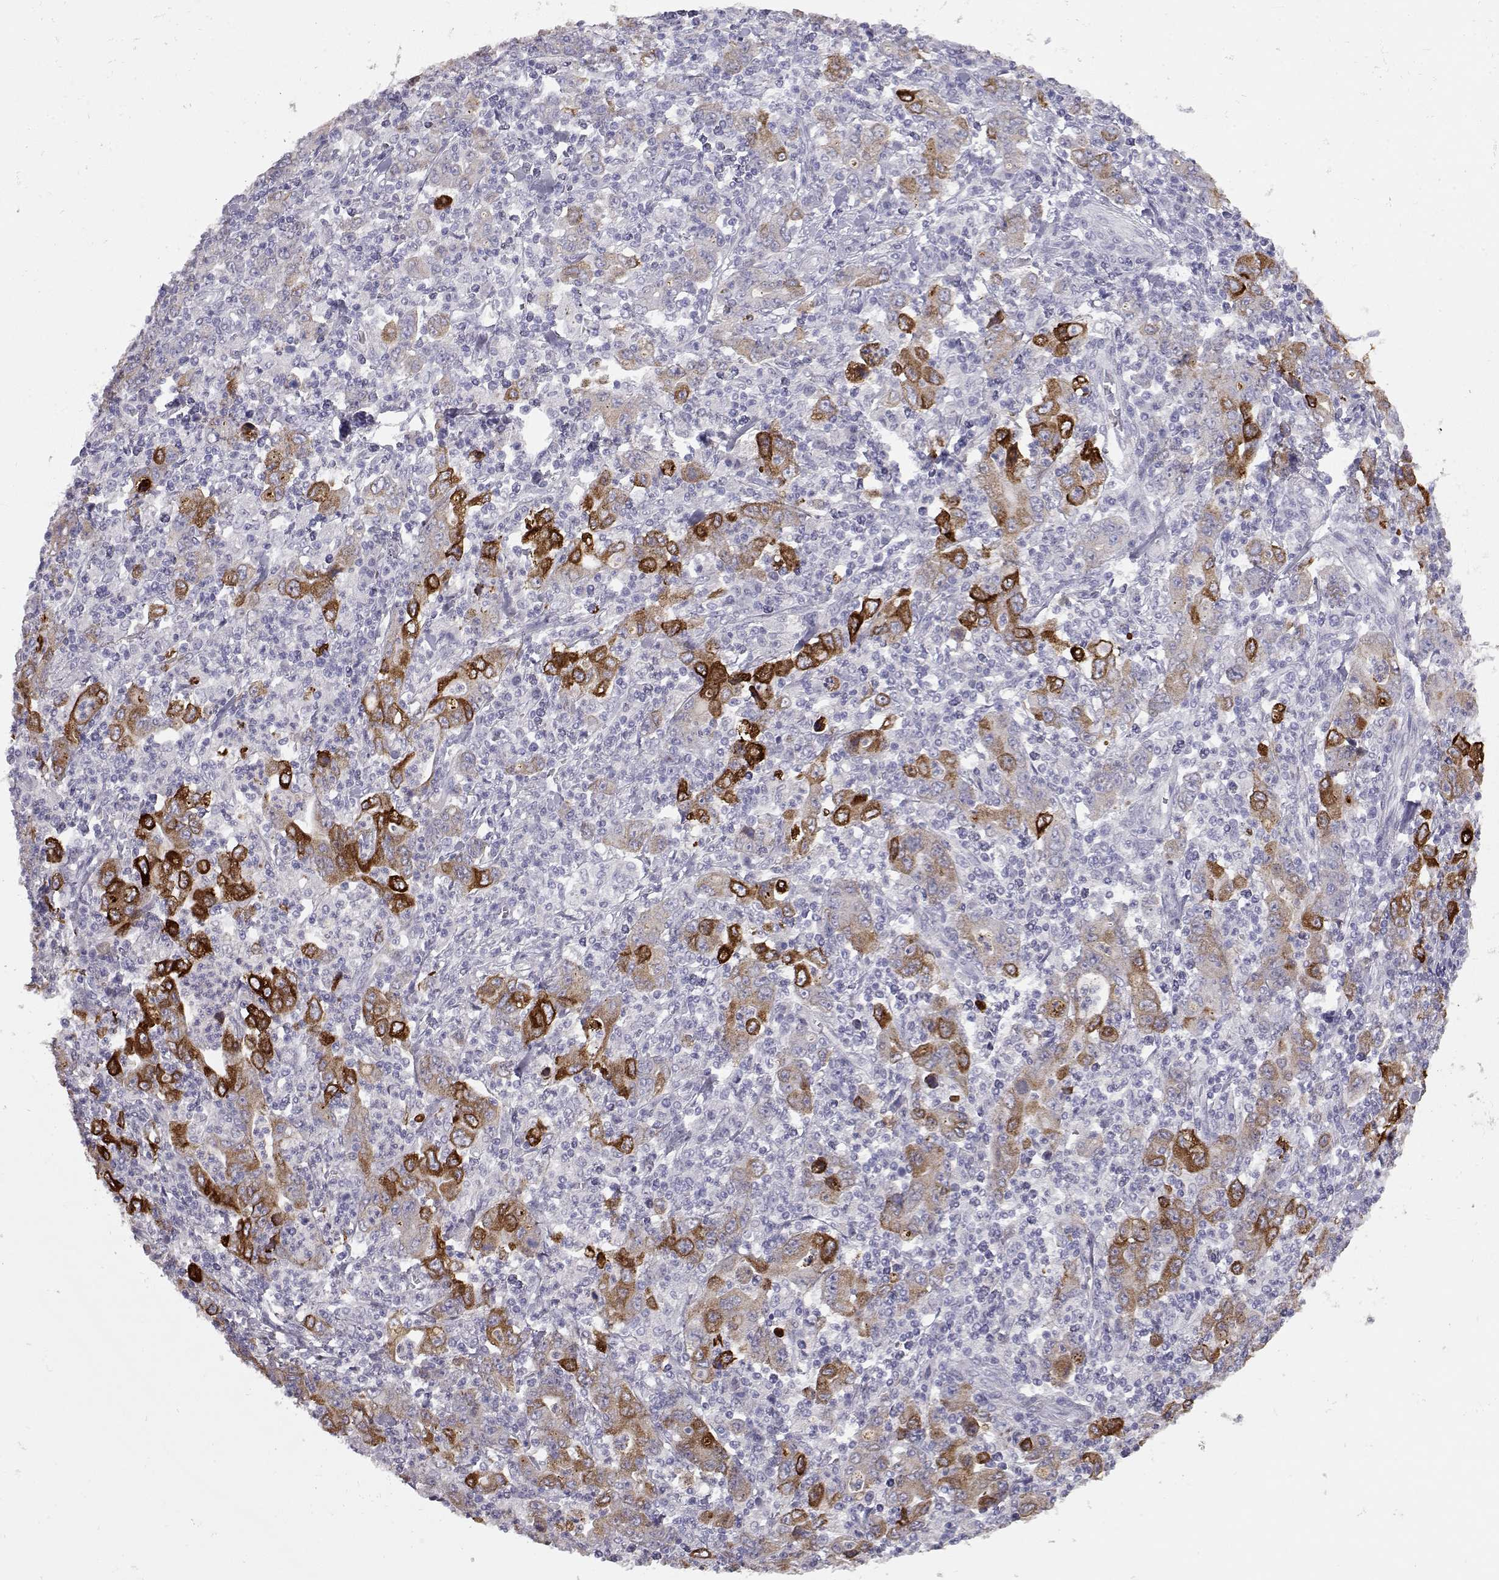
{"staining": {"intensity": "strong", "quantity": "<25%", "location": "cytoplasmic/membranous"}, "tissue": "stomach cancer", "cell_type": "Tumor cells", "image_type": "cancer", "snomed": [{"axis": "morphology", "description": "Adenocarcinoma, NOS"}, {"axis": "topography", "description": "Stomach, upper"}], "caption": "This is an image of immunohistochemistry (IHC) staining of adenocarcinoma (stomach), which shows strong staining in the cytoplasmic/membranous of tumor cells.", "gene": "LAMB3", "patient": {"sex": "male", "age": 69}}